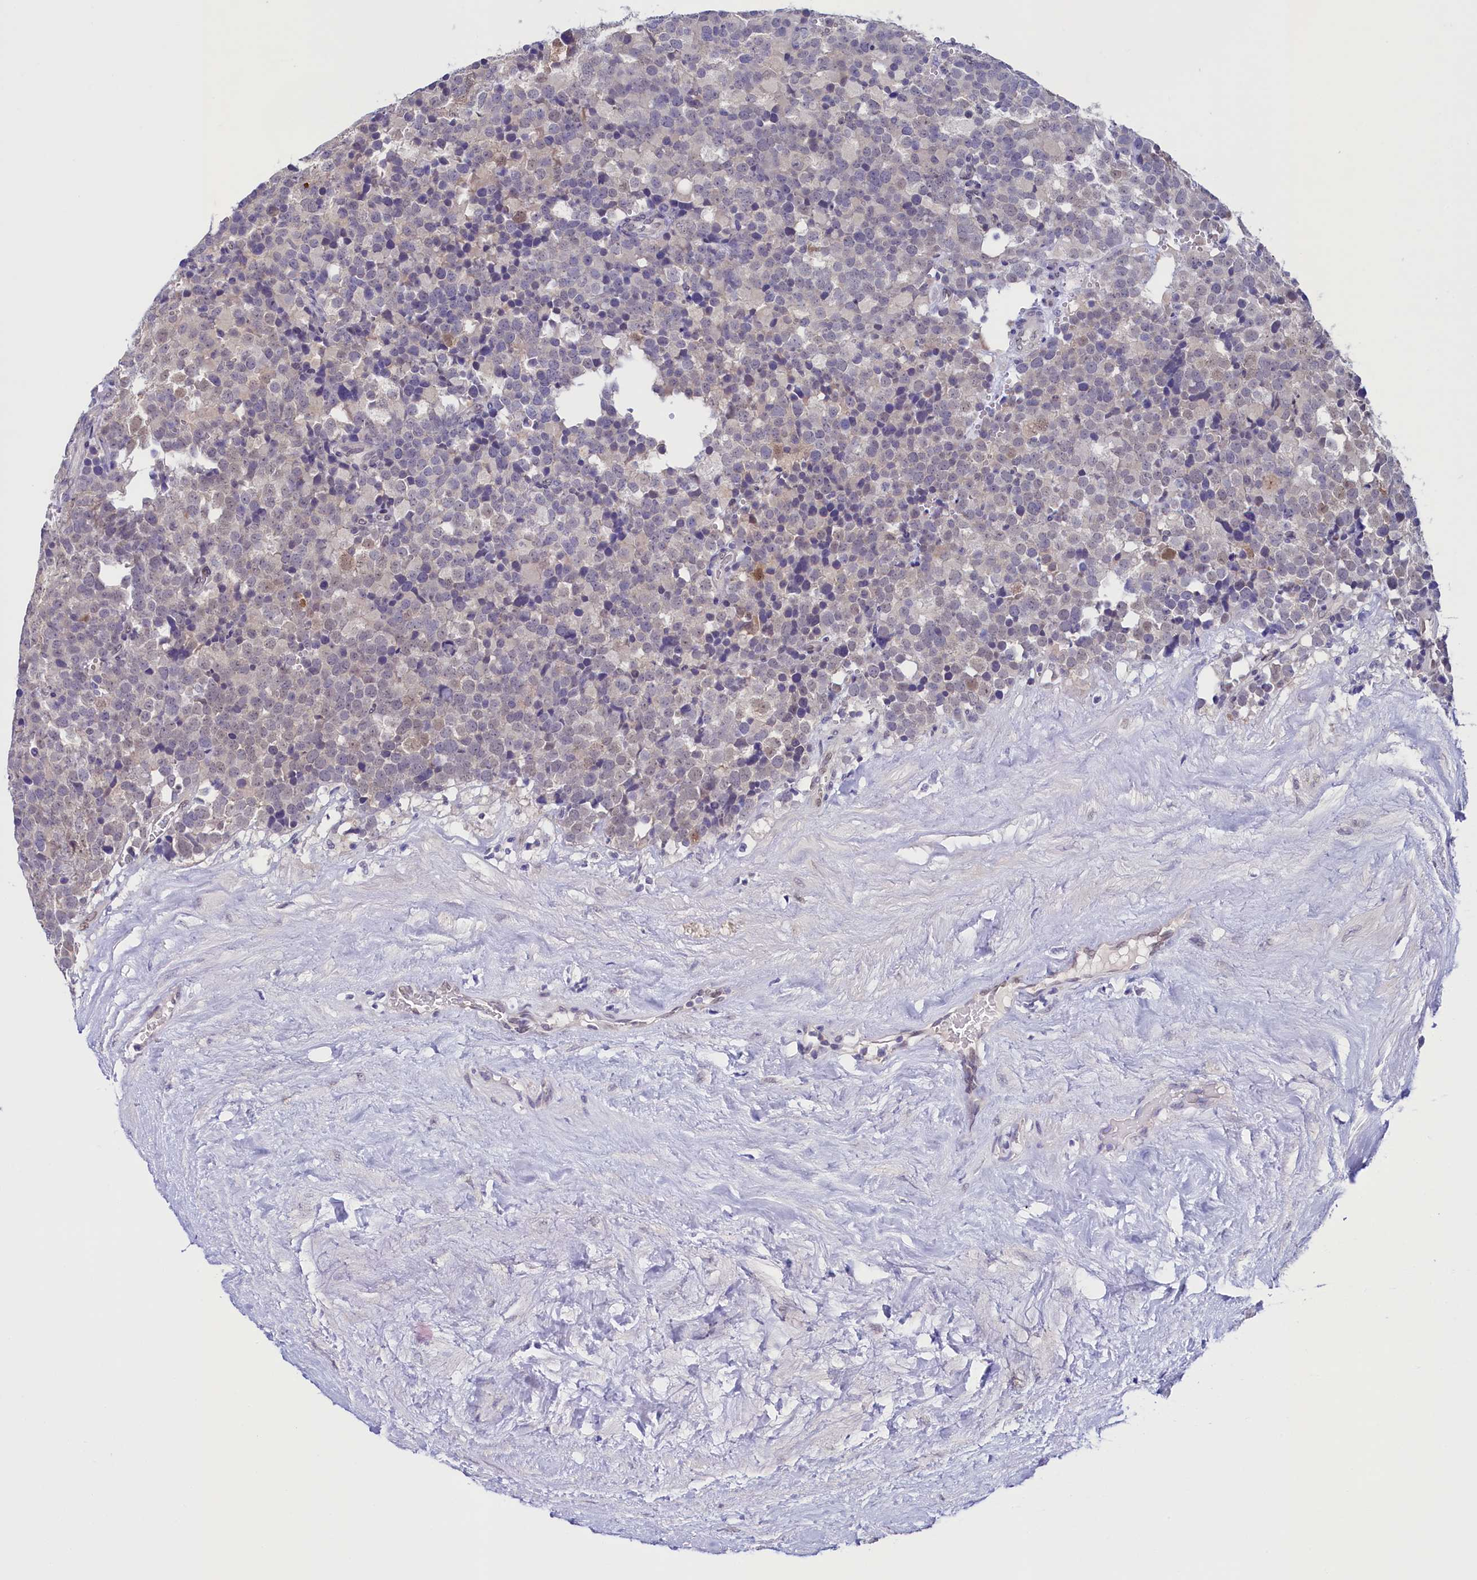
{"staining": {"intensity": "weak", "quantity": "<25%", "location": "nuclear"}, "tissue": "testis cancer", "cell_type": "Tumor cells", "image_type": "cancer", "snomed": [{"axis": "morphology", "description": "Seminoma, NOS"}, {"axis": "topography", "description": "Testis"}], "caption": "Micrograph shows no protein staining in tumor cells of testis cancer tissue.", "gene": "FLYWCH2", "patient": {"sex": "male", "age": 71}}